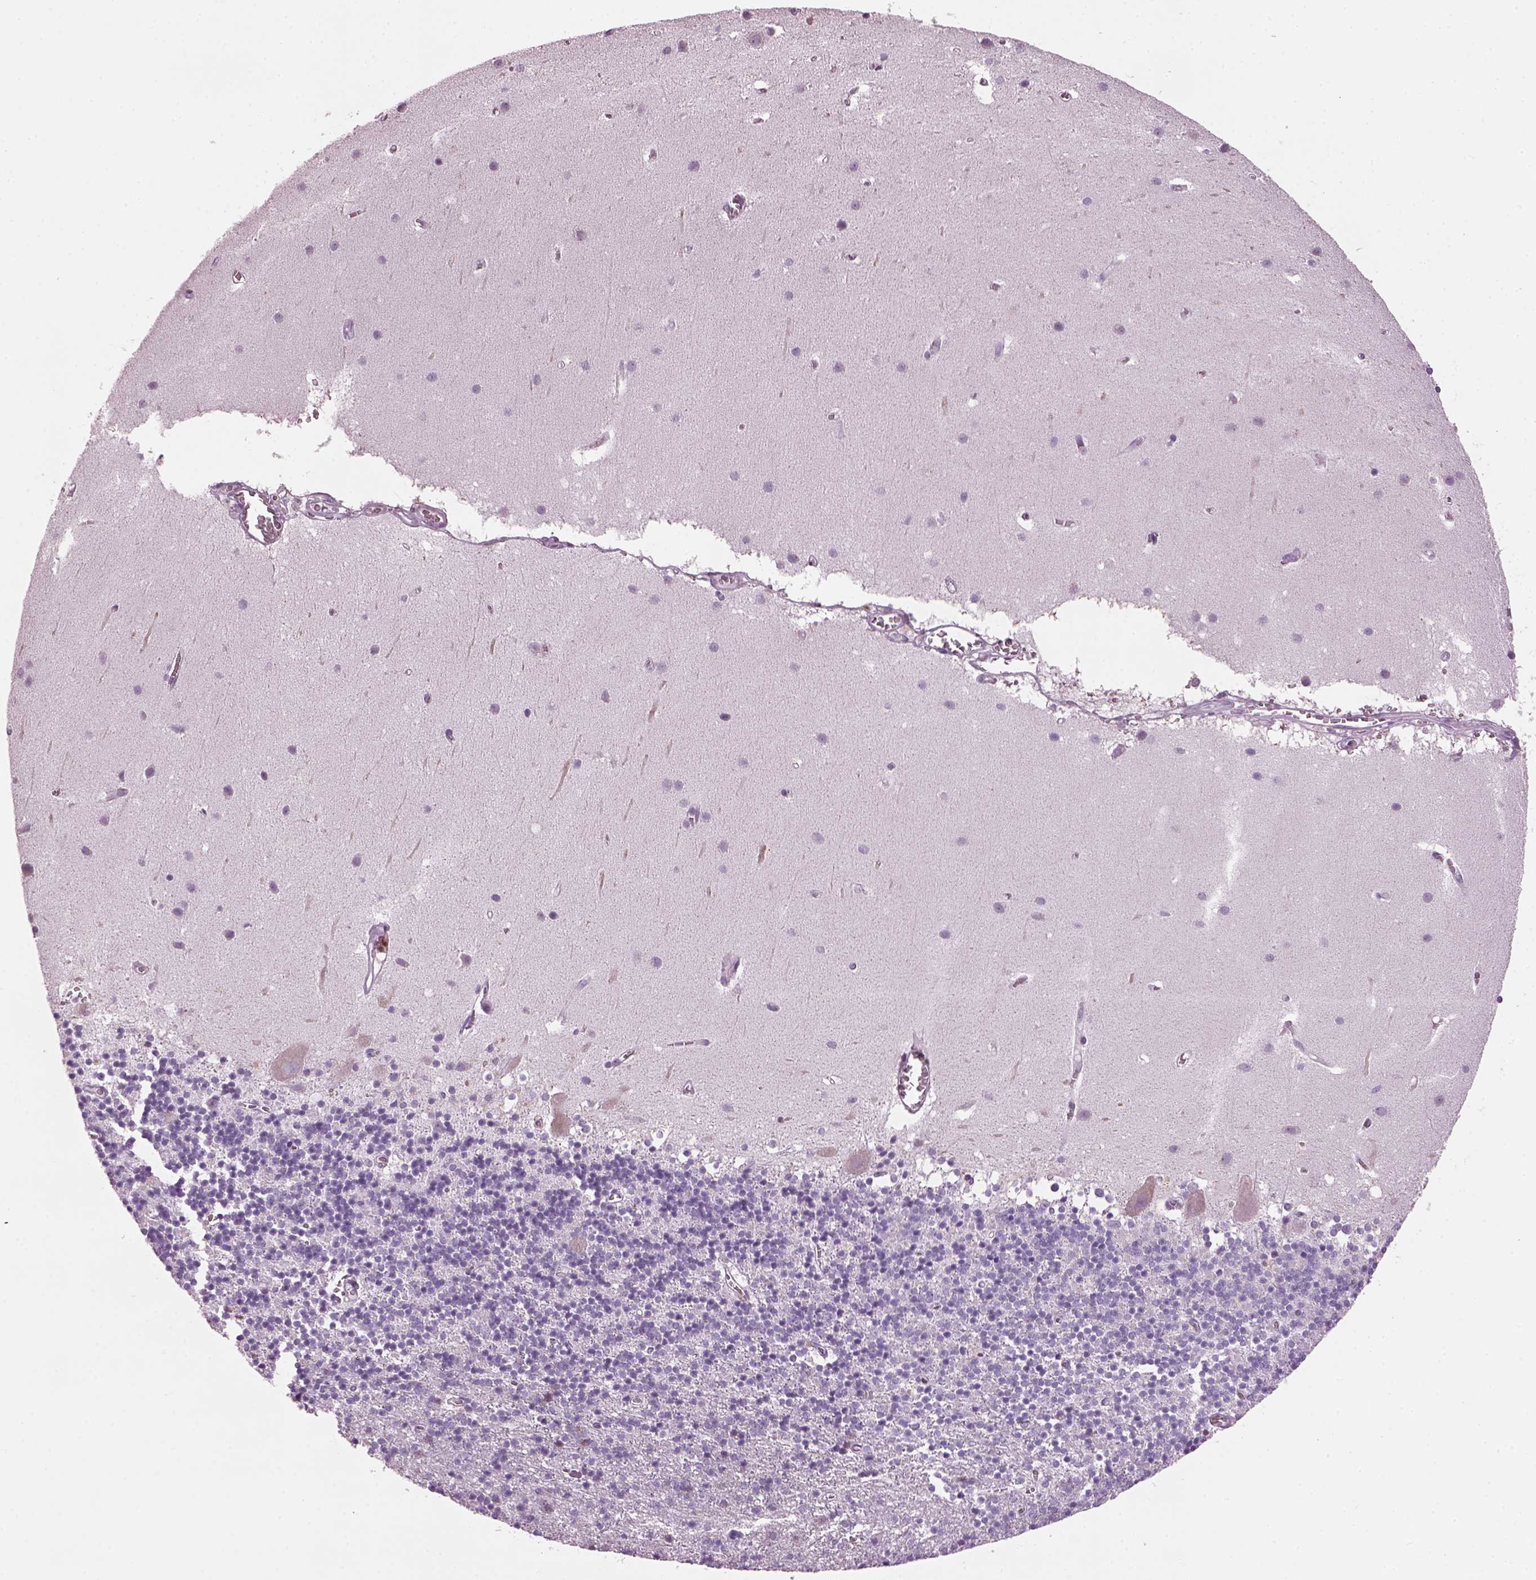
{"staining": {"intensity": "negative", "quantity": "none", "location": "none"}, "tissue": "cerebellum", "cell_type": "Cells in granular layer", "image_type": "normal", "snomed": [{"axis": "morphology", "description": "Normal tissue, NOS"}, {"axis": "topography", "description": "Cerebellum"}], "caption": "Cerebellum stained for a protein using IHC shows no expression cells in granular layer.", "gene": "PRR9", "patient": {"sex": "male", "age": 70}}